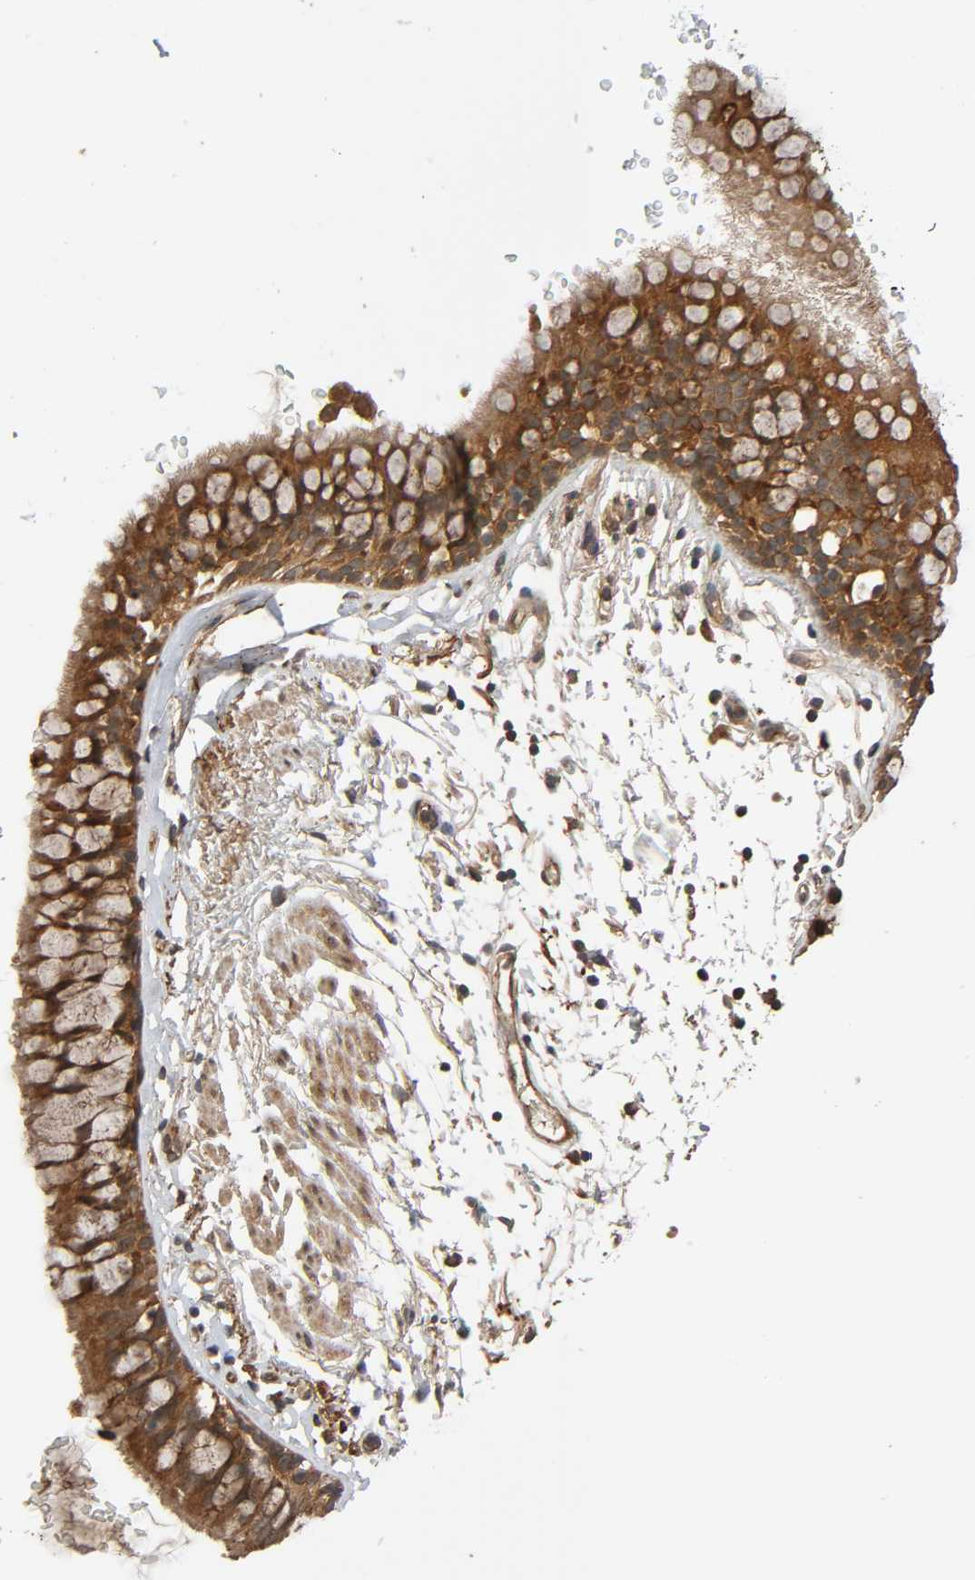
{"staining": {"intensity": "strong", "quantity": ">75%", "location": "cytoplasmic/membranous"}, "tissue": "bronchus", "cell_type": "Respiratory epithelial cells", "image_type": "normal", "snomed": [{"axis": "morphology", "description": "Normal tissue, NOS"}, {"axis": "topography", "description": "Bronchus"}], "caption": "A high-resolution image shows IHC staining of unremarkable bronchus, which reveals strong cytoplasmic/membranous staining in approximately >75% of respiratory epithelial cells.", "gene": "MAP3K8", "patient": {"sex": "female", "age": 73}}